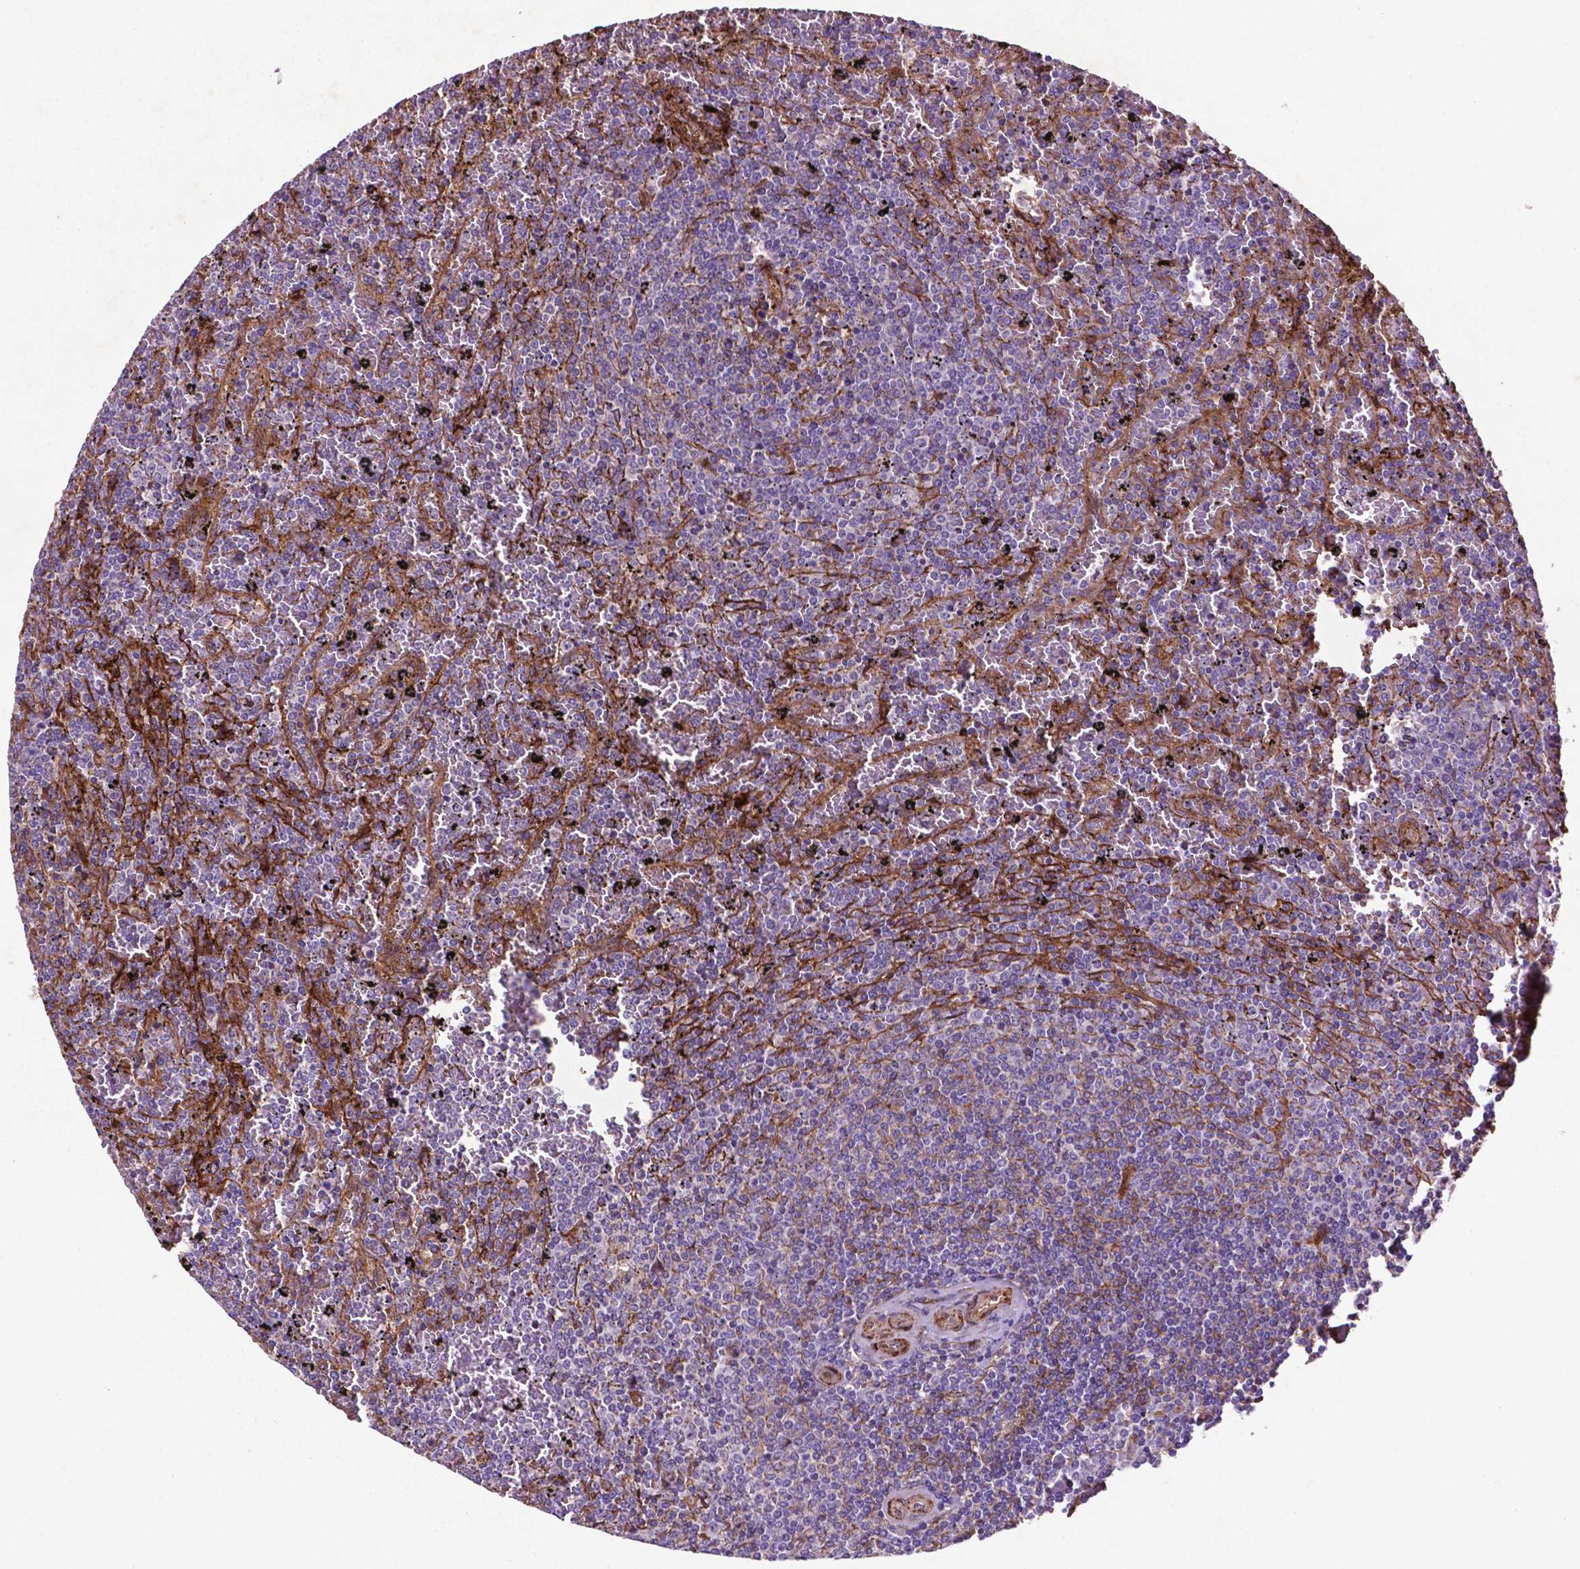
{"staining": {"intensity": "negative", "quantity": "none", "location": "none"}, "tissue": "lymphoma", "cell_type": "Tumor cells", "image_type": "cancer", "snomed": [{"axis": "morphology", "description": "Malignant lymphoma, non-Hodgkin's type, Low grade"}, {"axis": "topography", "description": "Spleen"}], "caption": "Histopathology image shows no significant protein positivity in tumor cells of lymphoma.", "gene": "RRAS", "patient": {"sex": "female", "age": 77}}